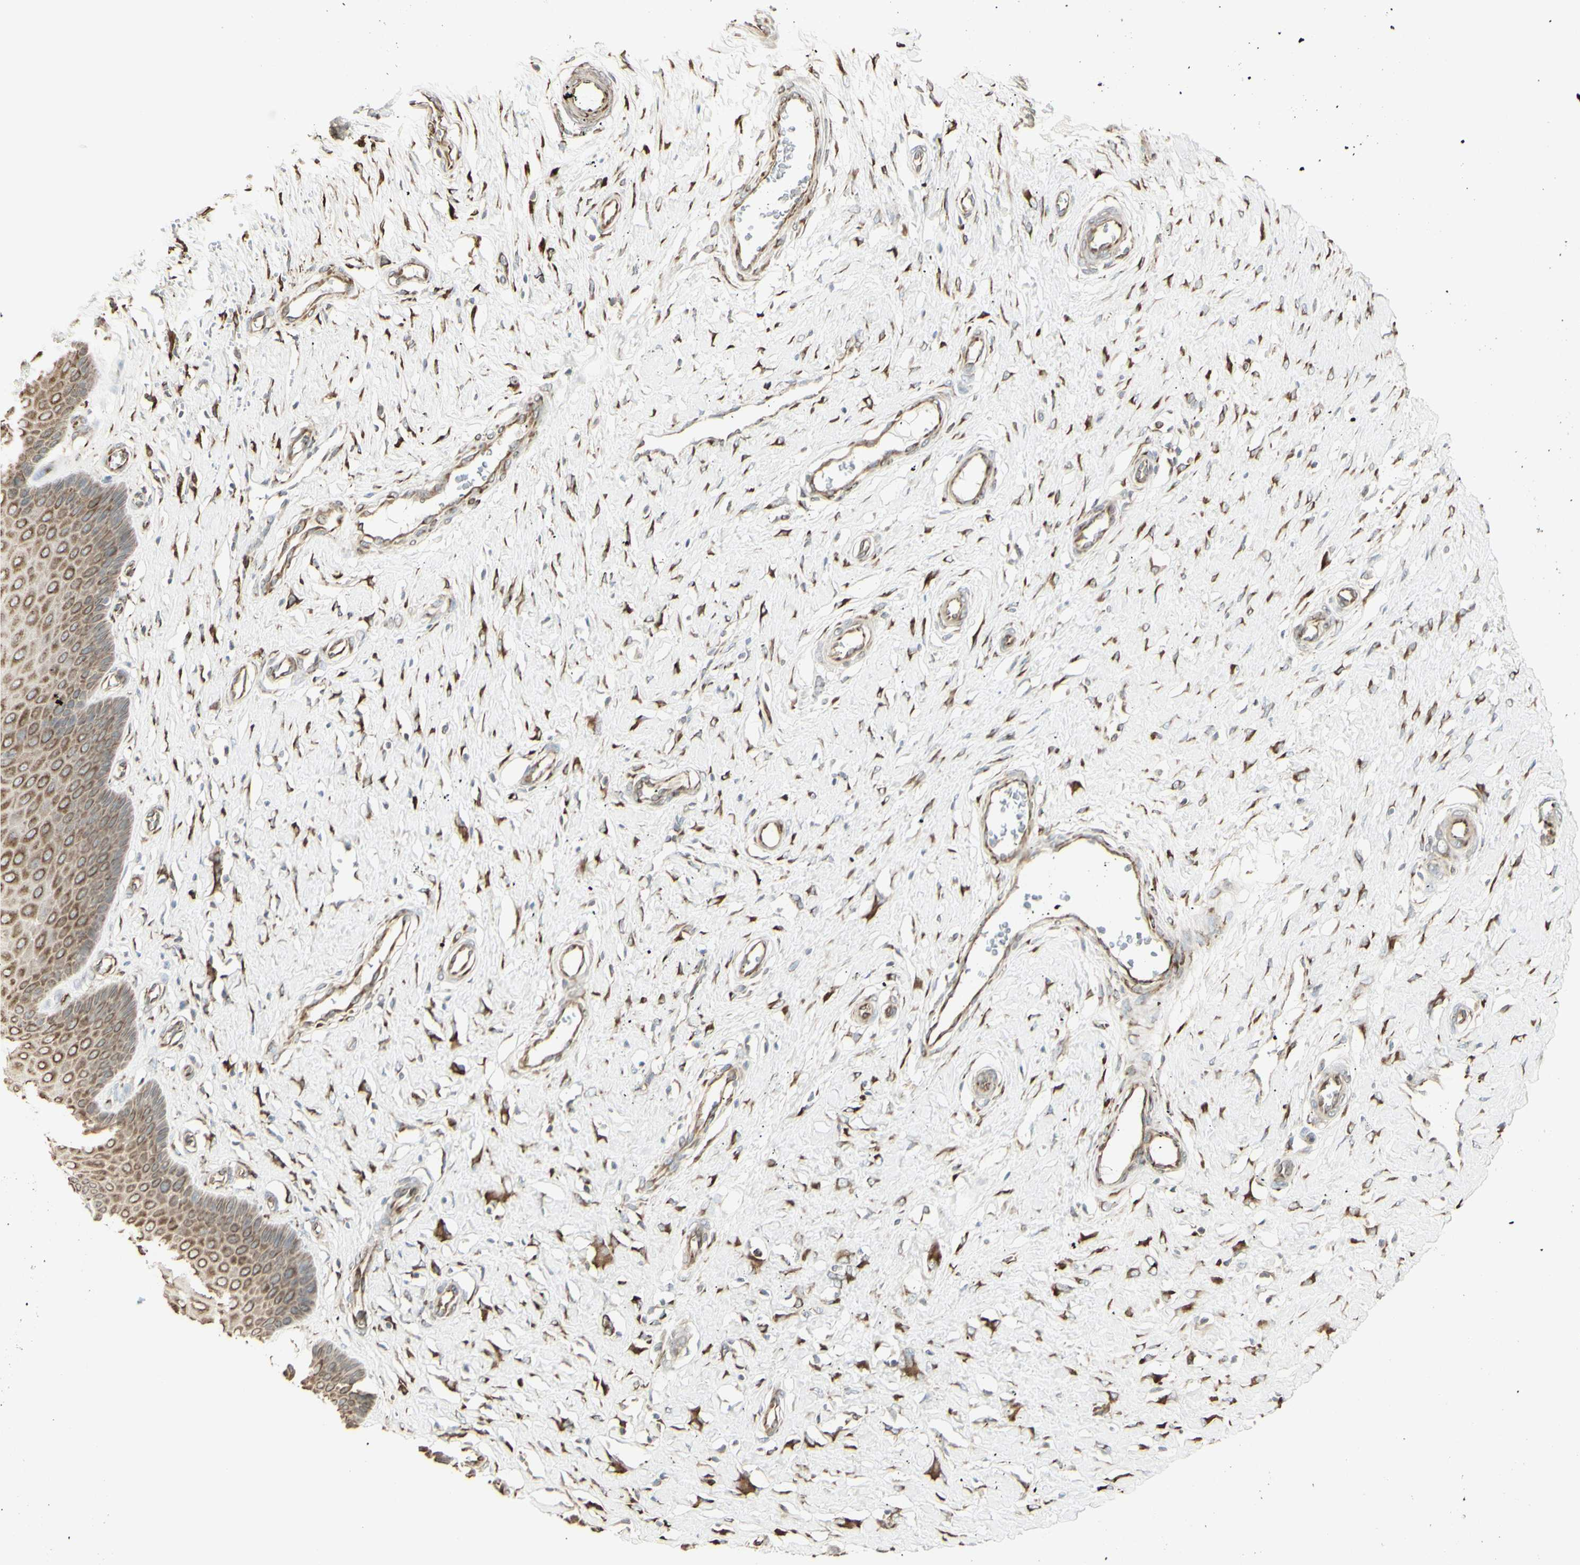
{"staining": {"intensity": "weak", "quantity": ">75%", "location": "cytoplasmic/membranous"}, "tissue": "cervix", "cell_type": "Glandular cells", "image_type": "normal", "snomed": [{"axis": "morphology", "description": "Normal tissue, NOS"}, {"axis": "topography", "description": "Cervix"}], "caption": "Cervix stained with DAB IHC displays low levels of weak cytoplasmic/membranous staining in approximately >75% of glandular cells.", "gene": "EEF1B2", "patient": {"sex": "female", "age": 55}}